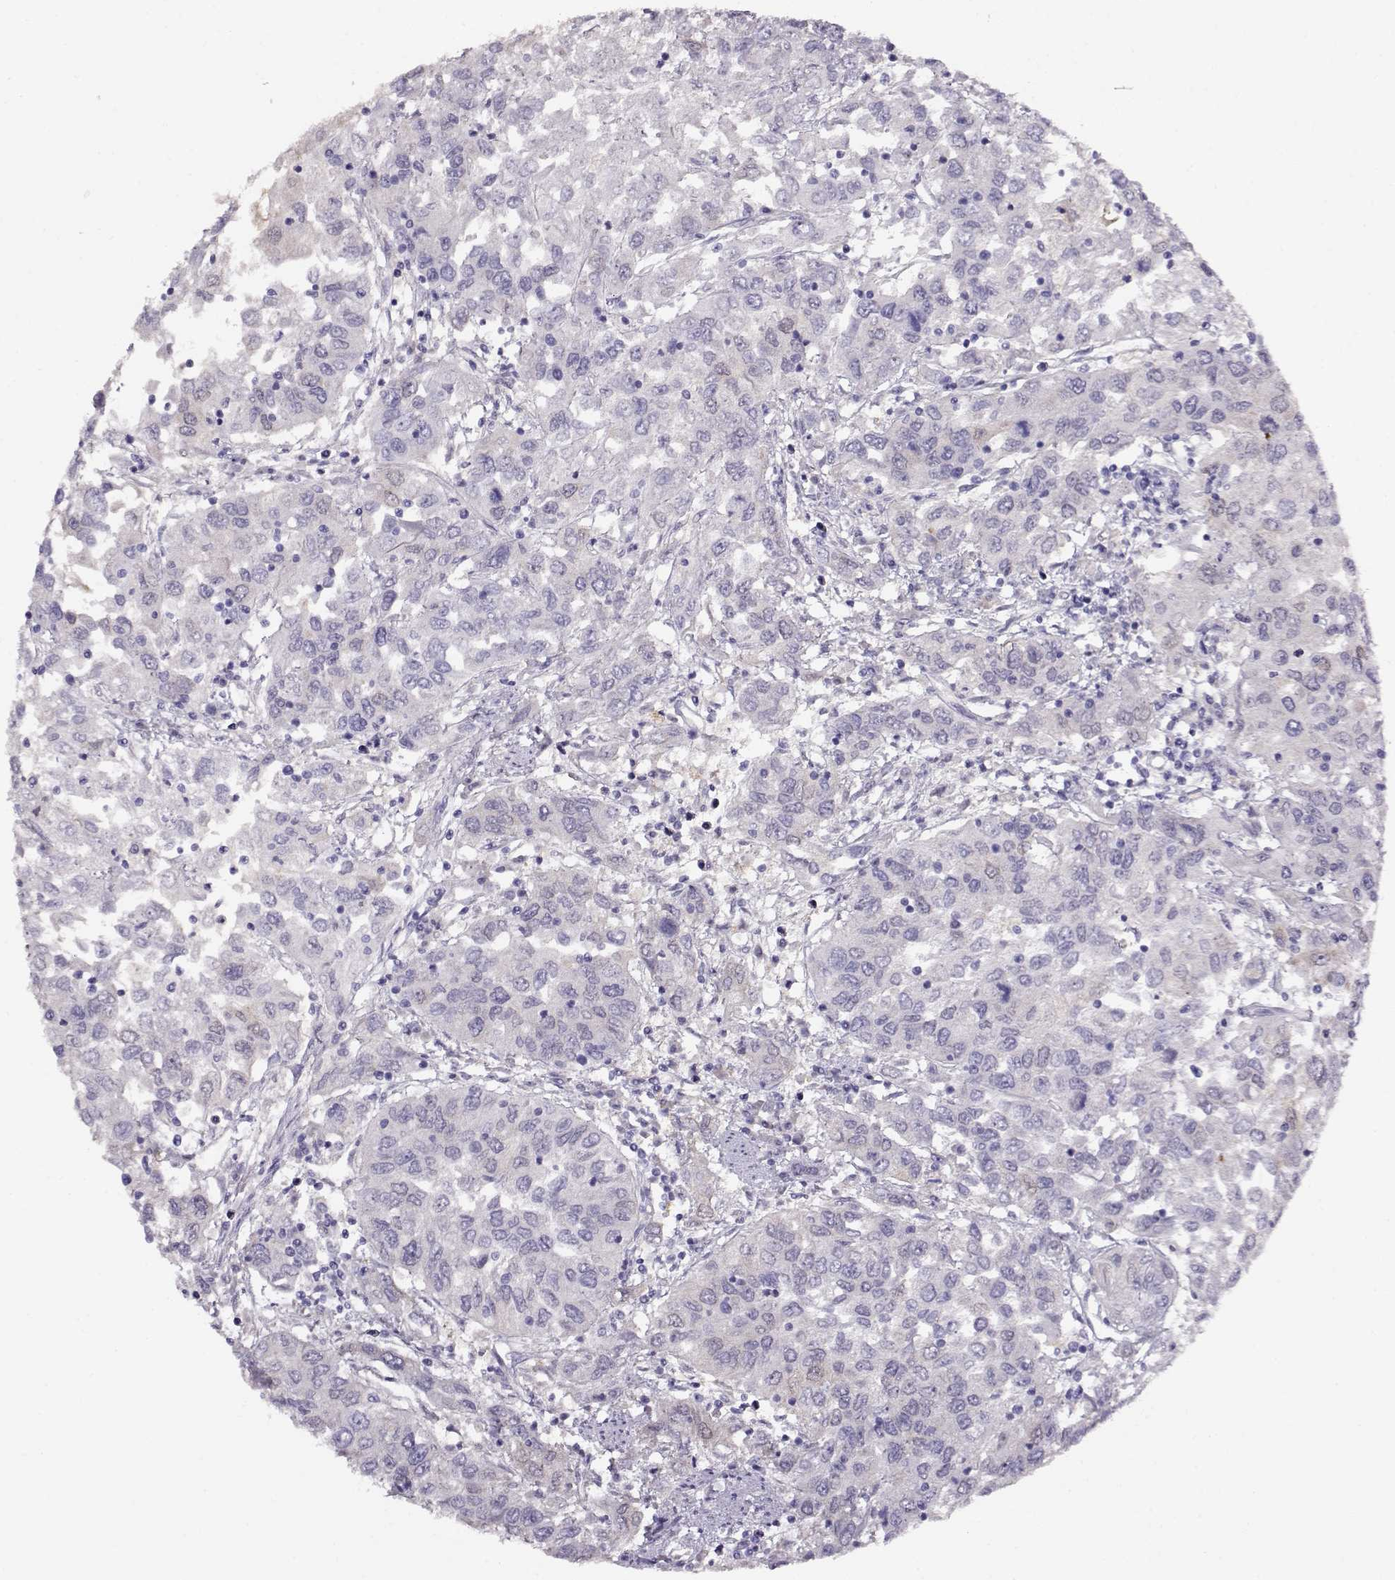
{"staining": {"intensity": "negative", "quantity": "none", "location": "none"}, "tissue": "urothelial cancer", "cell_type": "Tumor cells", "image_type": "cancer", "snomed": [{"axis": "morphology", "description": "Urothelial carcinoma, High grade"}, {"axis": "topography", "description": "Urinary bladder"}], "caption": "Immunohistochemistry (IHC) photomicrograph of neoplastic tissue: human urothelial cancer stained with DAB (3,3'-diaminobenzidine) reveals no significant protein positivity in tumor cells. (Stains: DAB (3,3'-diaminobenzidine) immunohistochemistry (IHC) with hematoxylin counter stain, Microscopy: brightfield microscopy at high magnification).", "gene": "CCR8", "patient": {"sex": "male", "age": 76}}